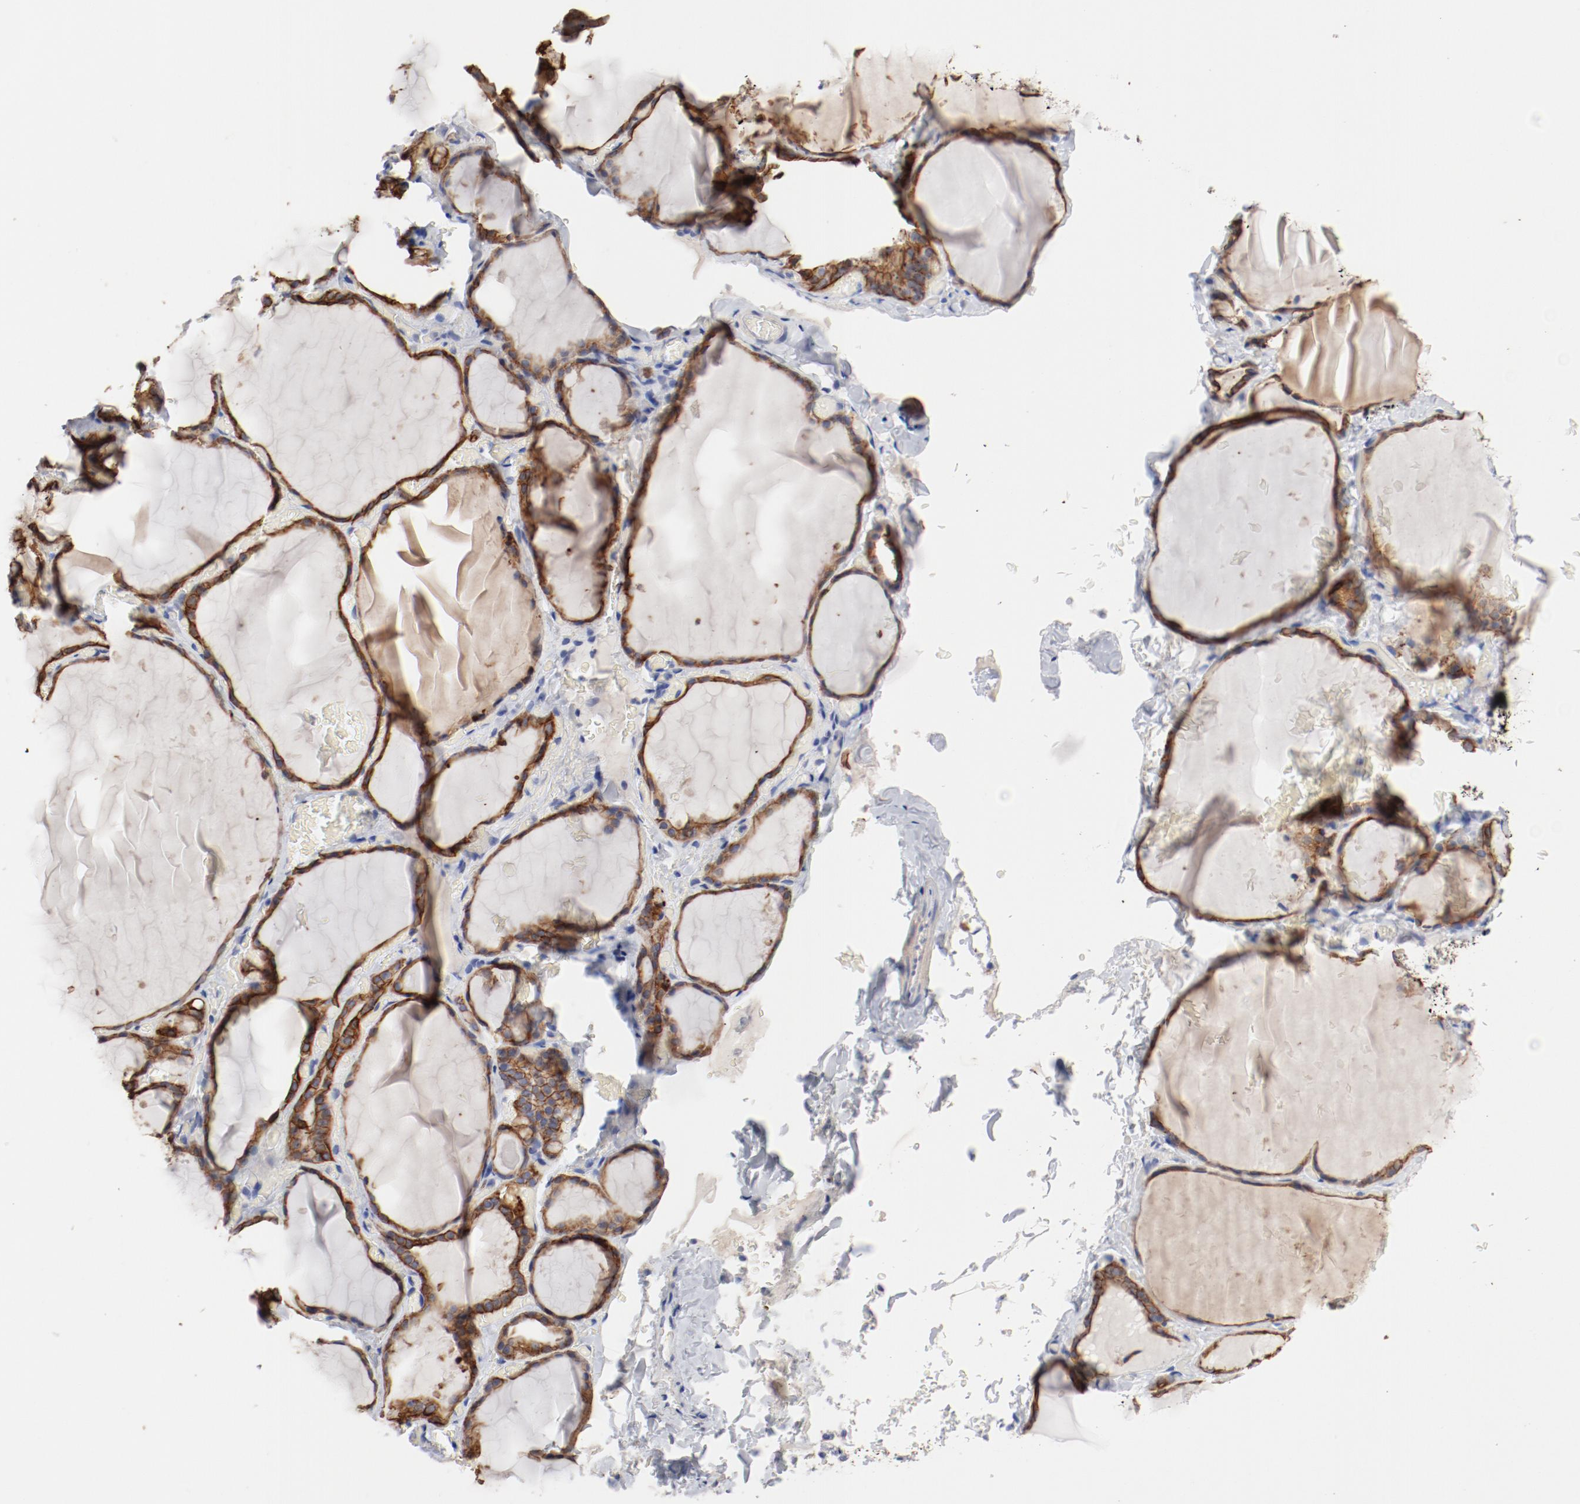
{"staining": {"intensity": "moderate", "quantity": ">75%", "location": "cytoplasmic/membranous"}, "tissue": "thyroid gland", "cell_type": "Glandular cells", "image_type": "normal", "snomed": [{"axis": "morphology", "description": "Normal tissue, NOS"}, {"axis": "topography", "description": "Thyroid gland"}], "caption": "The image reveals immunohistochemical staining of normal thyroid gland. There is moderate cytoplasmic/membranous positivity is appreciated in approximately >75% of glandular cells.", "gene": "TSPAN6", "patient": {"sex": "female", "age": 22}}